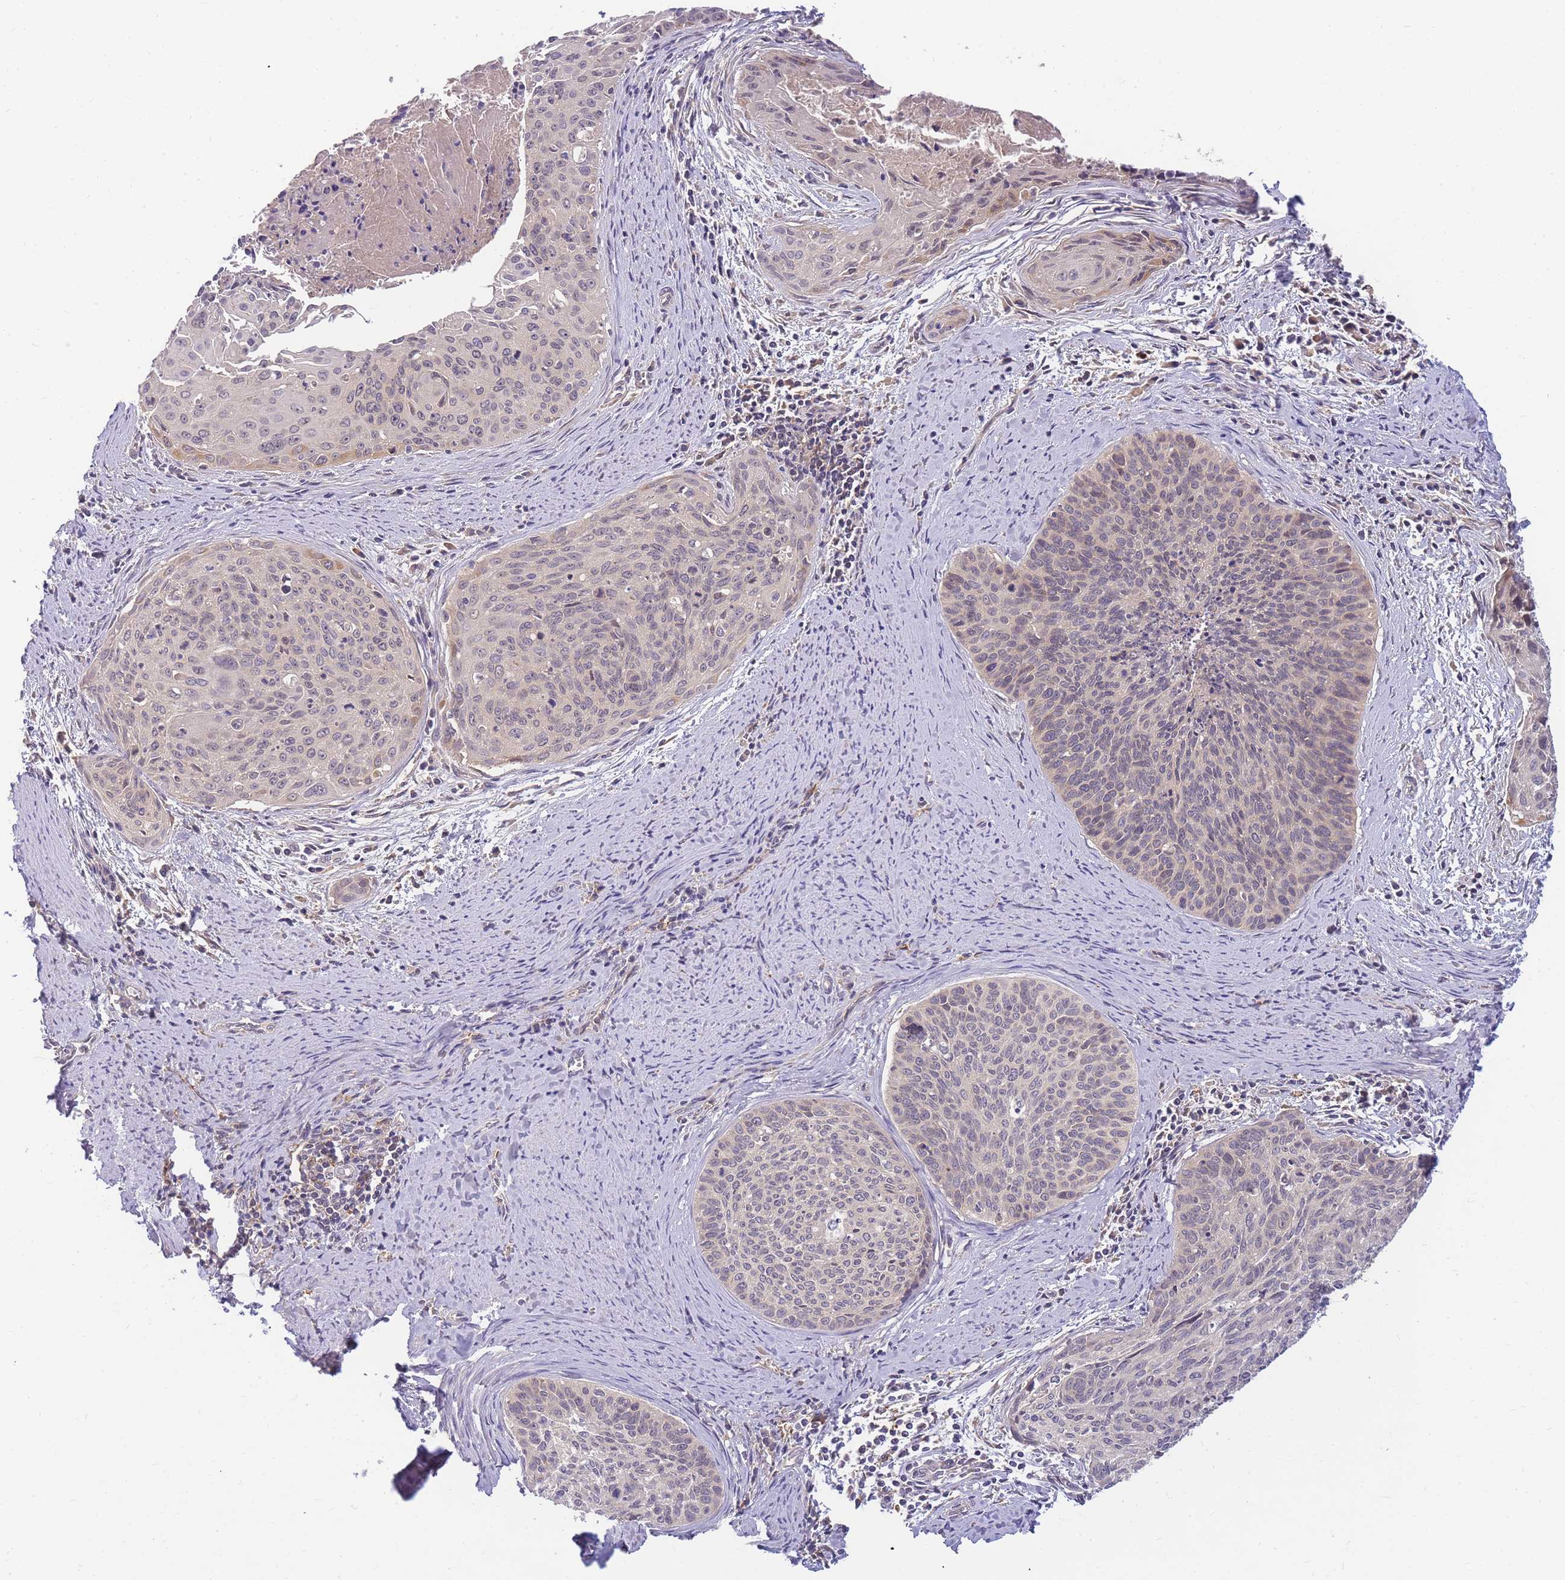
{"staining": {"intensity": "negative", "quantity": "none", "location": "none"}, "tissue": "cervical cancer", "cell_type": "Tumor cells", "image_type": "cancer", "snomed": [{"axis": "morphology", "description": "Squamous cell carcinoma, NOS"}, {"axis": "topography", "description": "Cervix"}], "caption": "This micrograph is of cervical cancer (squamous cell carcinoma) stained with immunohistochemistry (IHC) to label a protein in brown with the nuclei are counter-stained blue. There is no staining in tumor cells. Brightfield microscopy of immunohistochemistry (IHC) stained with DAB (3,3'-diaminobenzidine) (brown) and hematoxylin (blue), captured at high magnification.", "gene": "ZNF577", "patient": {"sex": "female", "age": 55}}